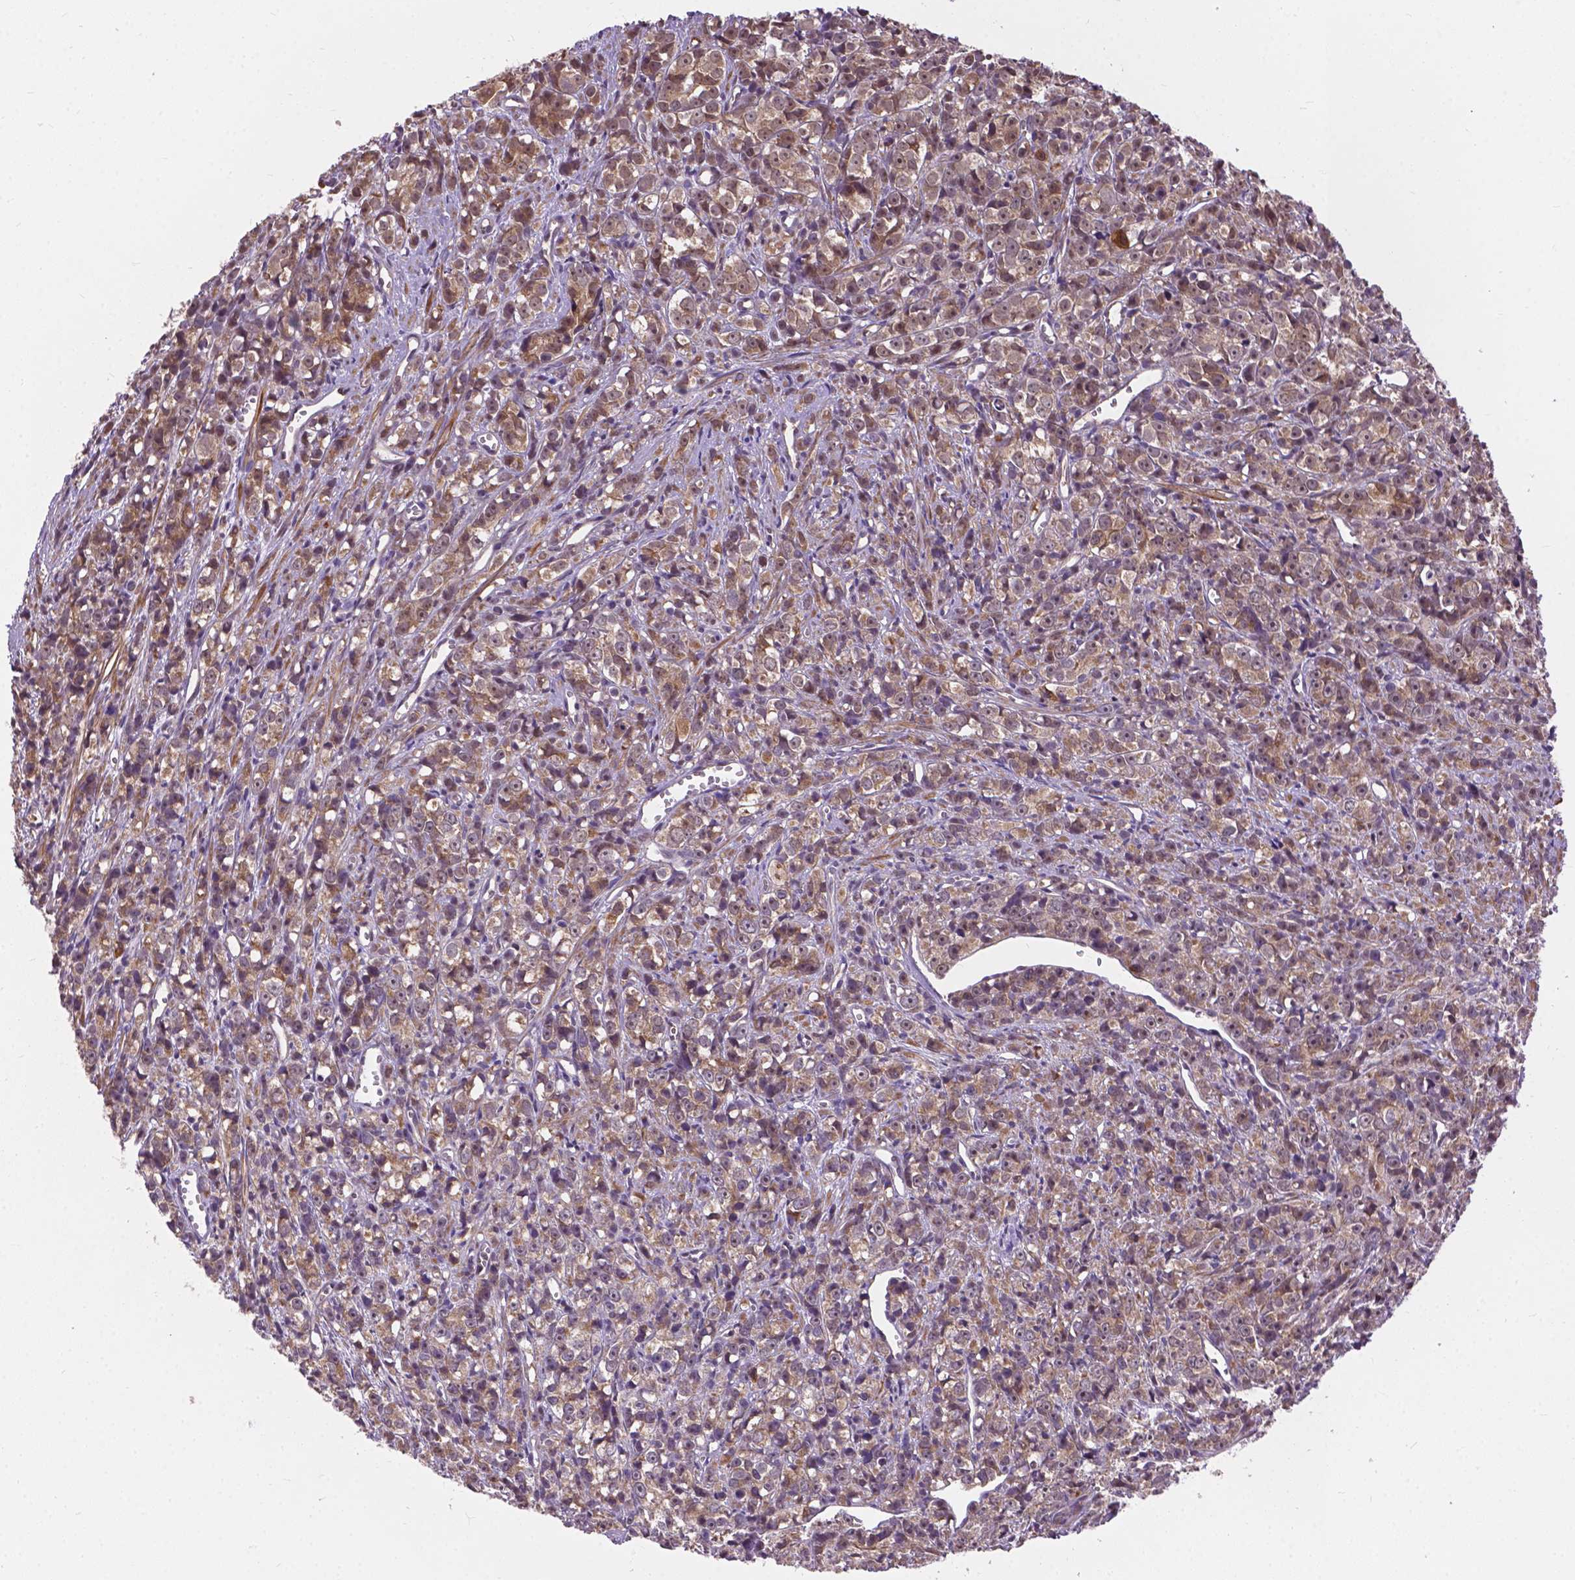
{"staining": {"intensity": "moderate", "quantity": ">75%", "location": "cytoplasmic/membranous"}, "tissue": "prostate cancer", "cell_type": "Tumor cells", "image_type": "cancer", "snomed": [{"axis": "morphology", "description": "Adenocarcinoma, High grade"}, {"axis": "topography", "description": "Prostate"}], "caption": "Protein expression by immunohistochemistry (IHC) displays moderate cytoplasmic/membranous positivity in about >75% of tumor cells in prostate cancer (high-grade adenocarcinoma). (DAB IHC, brown staining for protein, blue staining for nuclei).", "gene": "ZNF616", "patient": {"sex": "male", "age": 77}}